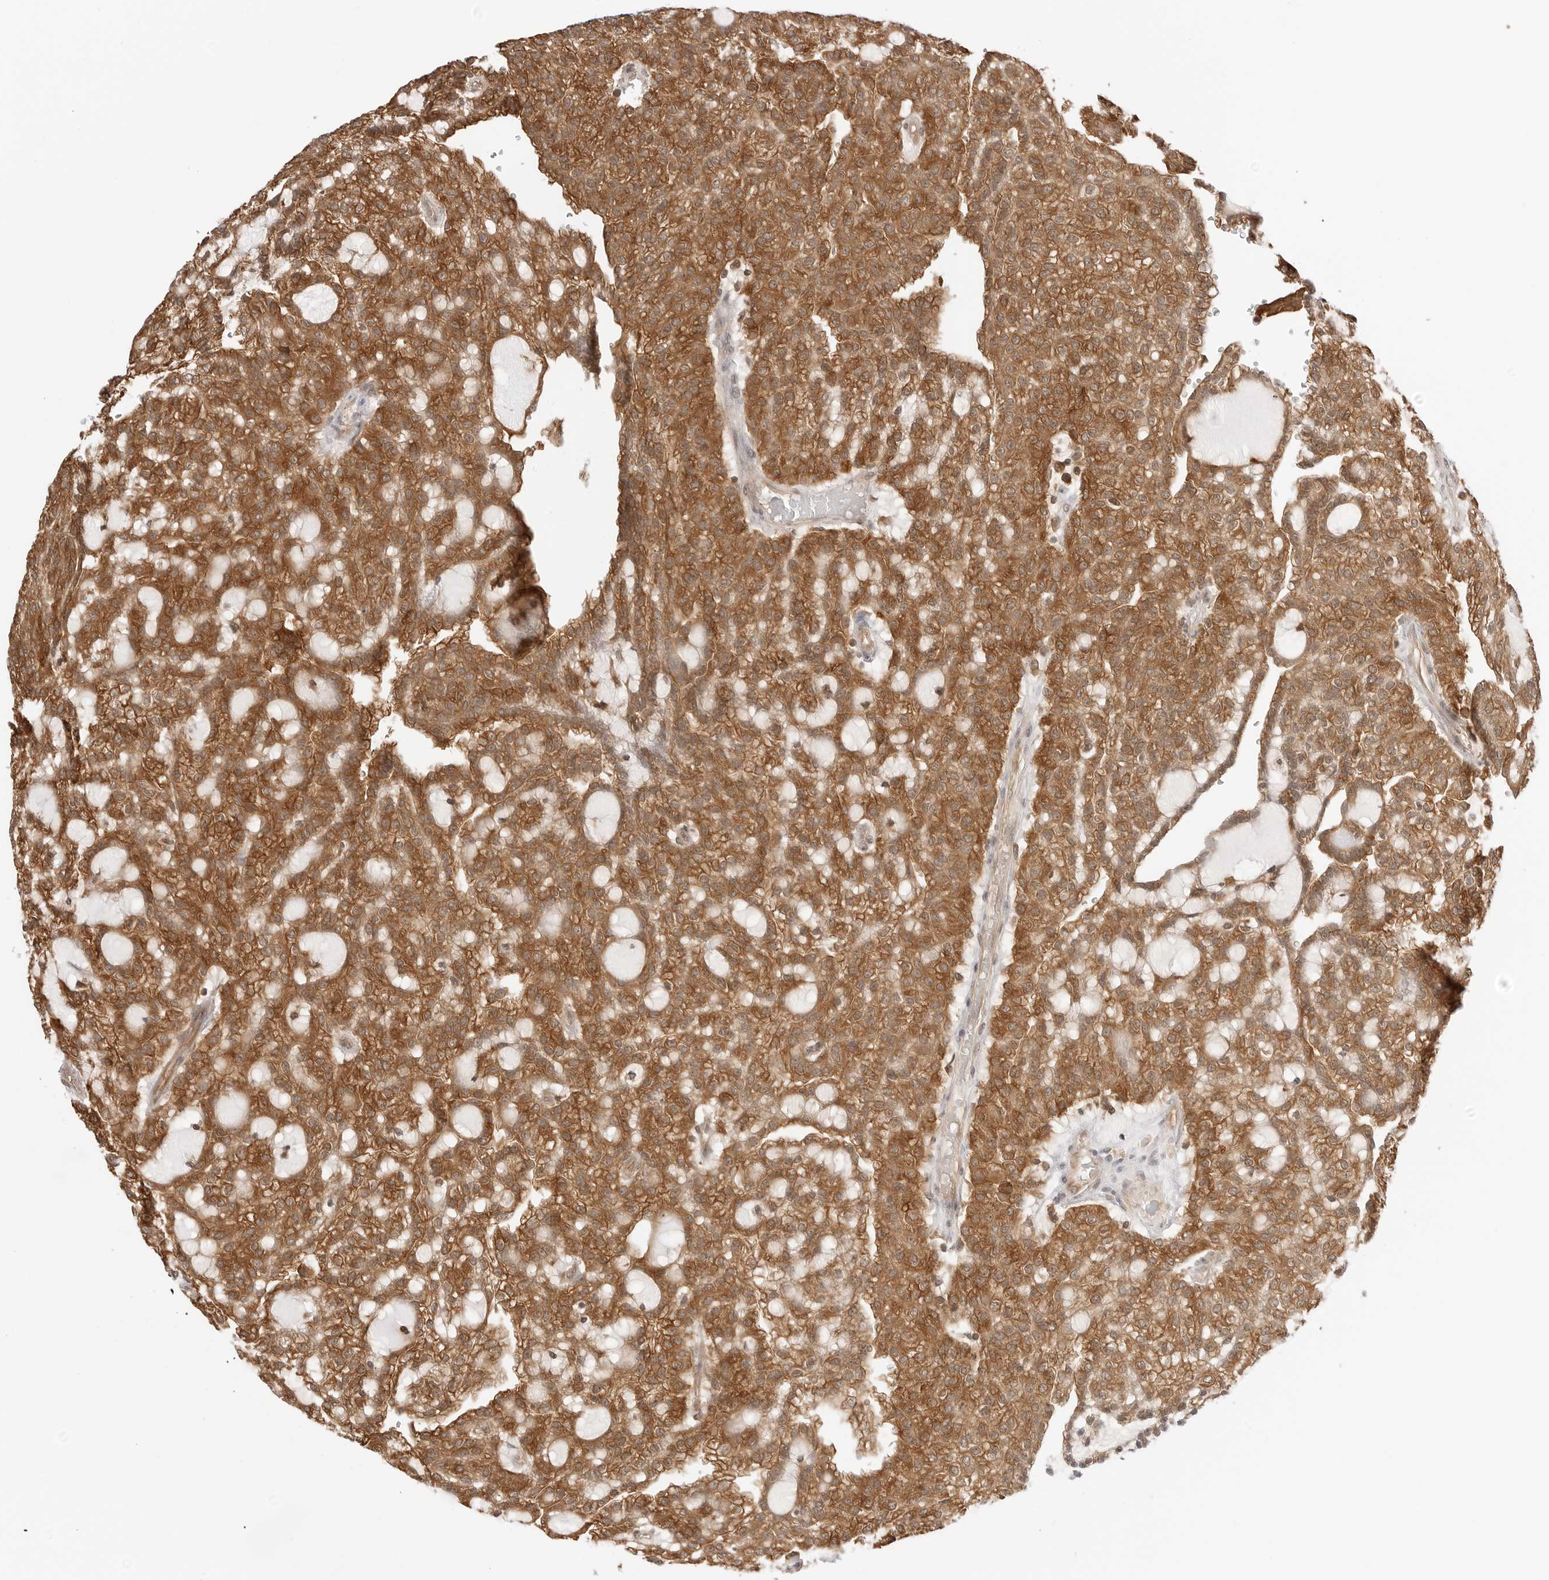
{"staining": {"intensity": "strong", "quantity": ">75%", "location": "cytoplasmic/membranous"}, "tissue": "renal cancer", "cell_type": "Tumor cells", "image_type": "cancer", "snomed": [{"axis": "morphology", "description": "Adenocarcinoma, NOS"}, {"axis": "topography", "description": "Kidney"}], "caption": "An IHC image of neoplastic tissue is shown. Protein staining in brown highlights strong cytoplasmic/membranous positivity in renal cancer within tumor cells.", "gene": "NUDC", "patient": {"sex": "male", "age": 63}}